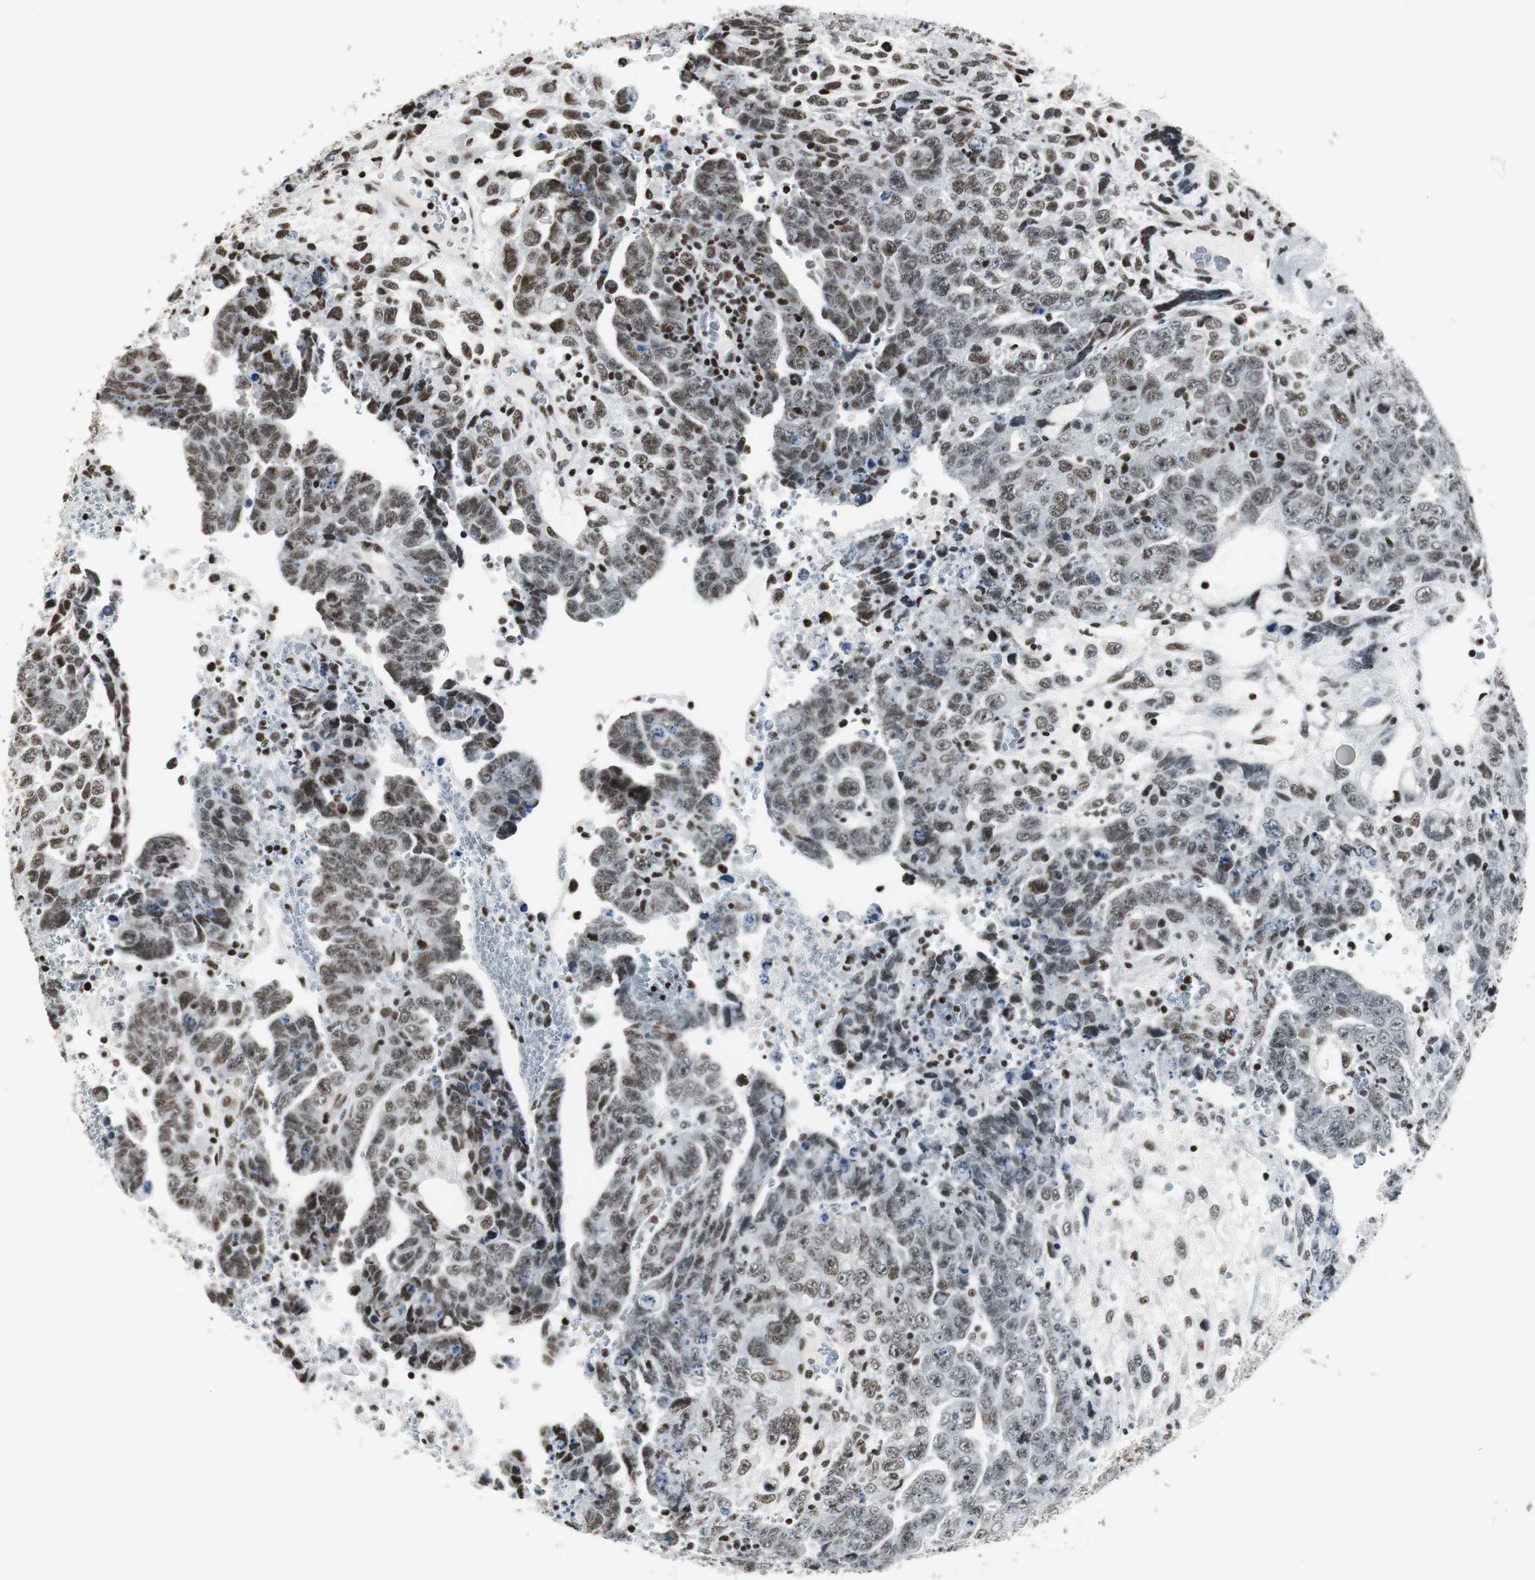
{"staining": {"intensity": "moderate", "quantity": ">75%", "location": "nuclear"}, "tissue": "testis cancer", "cell_type": "Tumor cells", "image_type": "cancer", "snomed": [{"axis": "morphology", "description": "Carcinoma, Embryonal, NOS"}, {"axis": "topography", "description": "Testis"}], "caption": "Testis cancer stained for a protein (brown) demonstrates moderate nuclear positive staining in about >75% of tumor cells.", "gene": "RBBP4", "patient": {"sex": "male", "age": 28}}